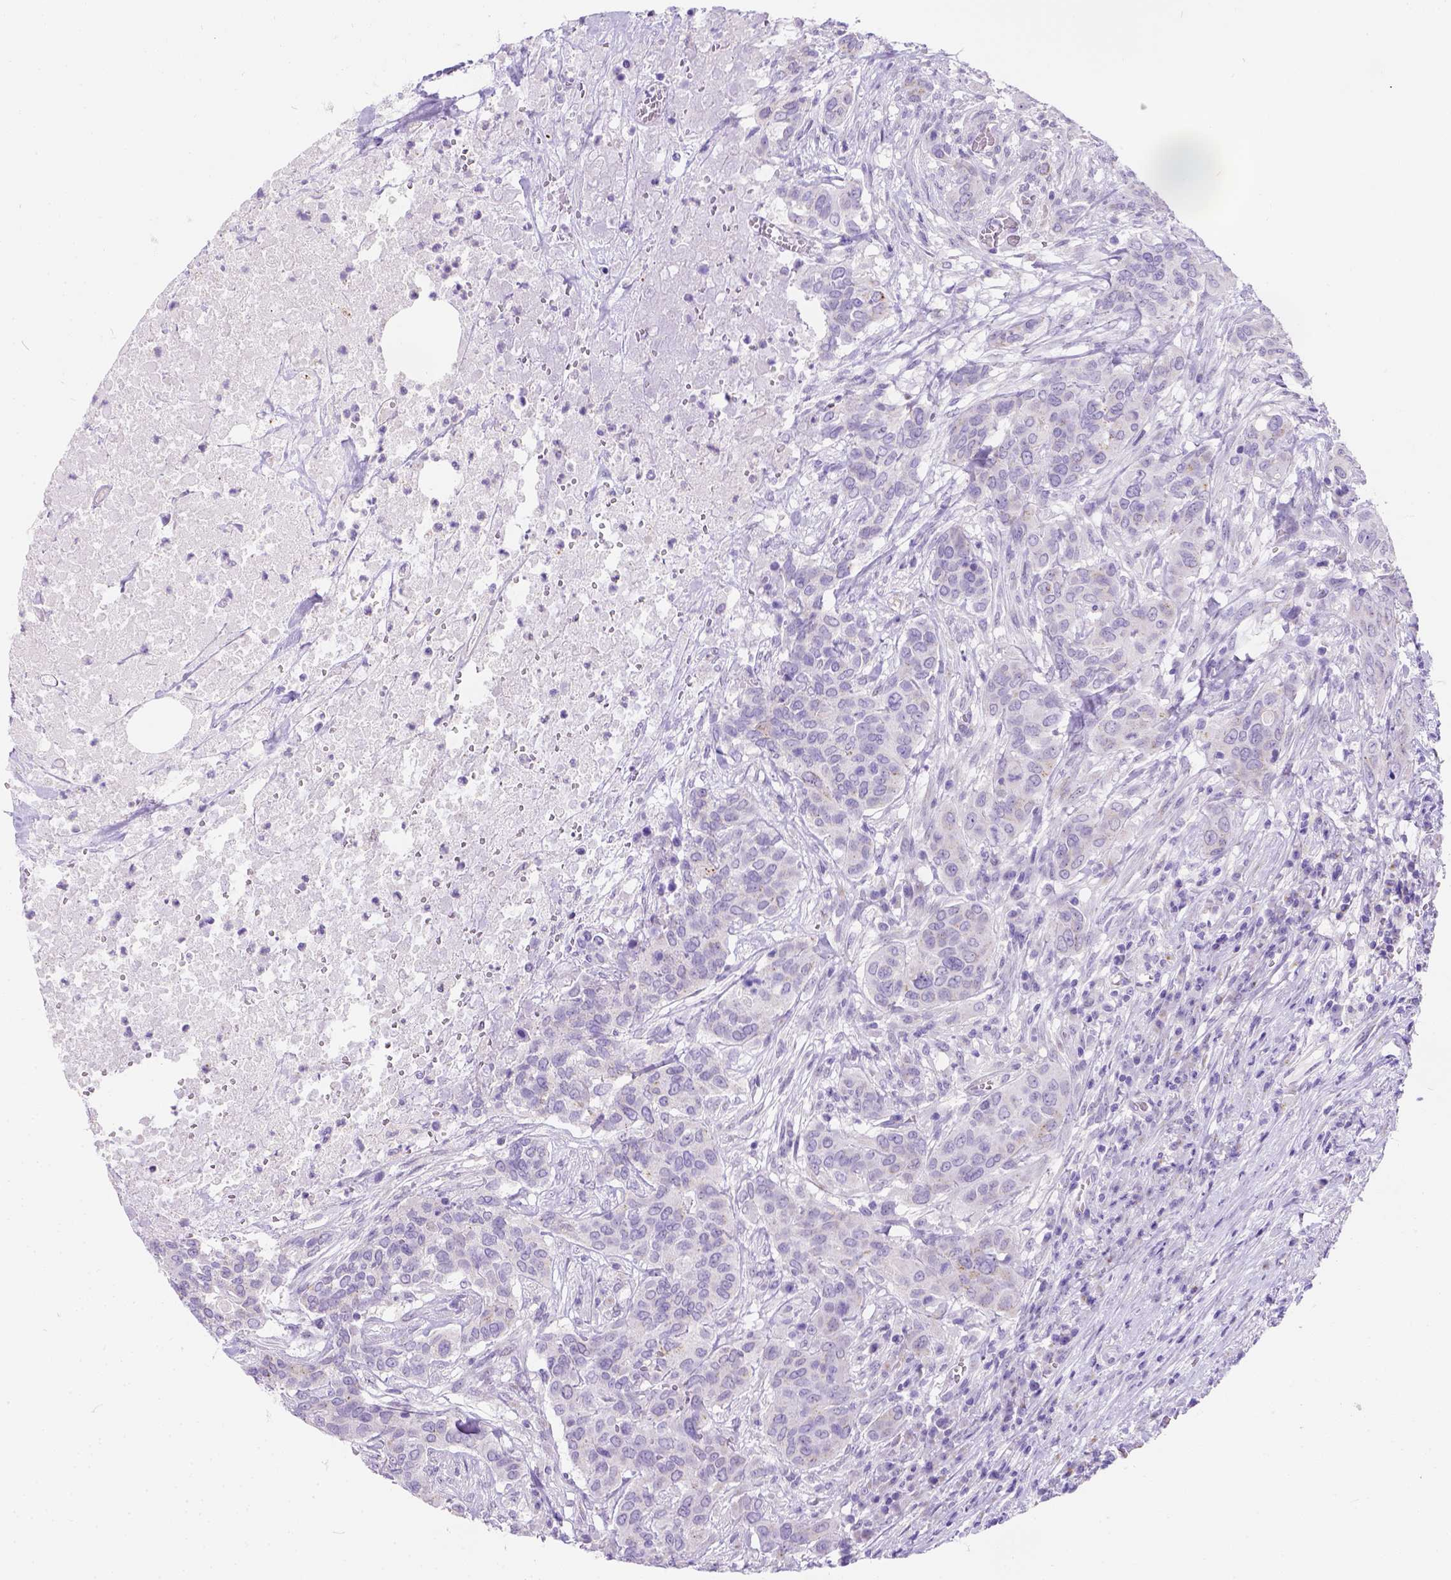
{"staining": {"intensity": "negative", "quantity": "none", "location": "none"}, "tissue": "urothelial cancer", "cell_type": "Tumor cells", "image_type": "cancer", "snomed": [{"axis": "morphology", "description": "Urothelial carcinoma, NOS"}, {"axis": "morphology", "description": "Urothelial carcinoma, High grade"}, {"axis": "topography", "description": "Urinary bladder"}], "caption": "This is a image of immunohistochemistry staining of urothelial cancer, which shows no staining in tumor cells. (DAB (3,3'-diaminobenzidine) immunohistochemistry visualized using brightfield microscopy, high magnification).", "gene": "PHF7", "patient": {"sex": "male", "age": 63}}